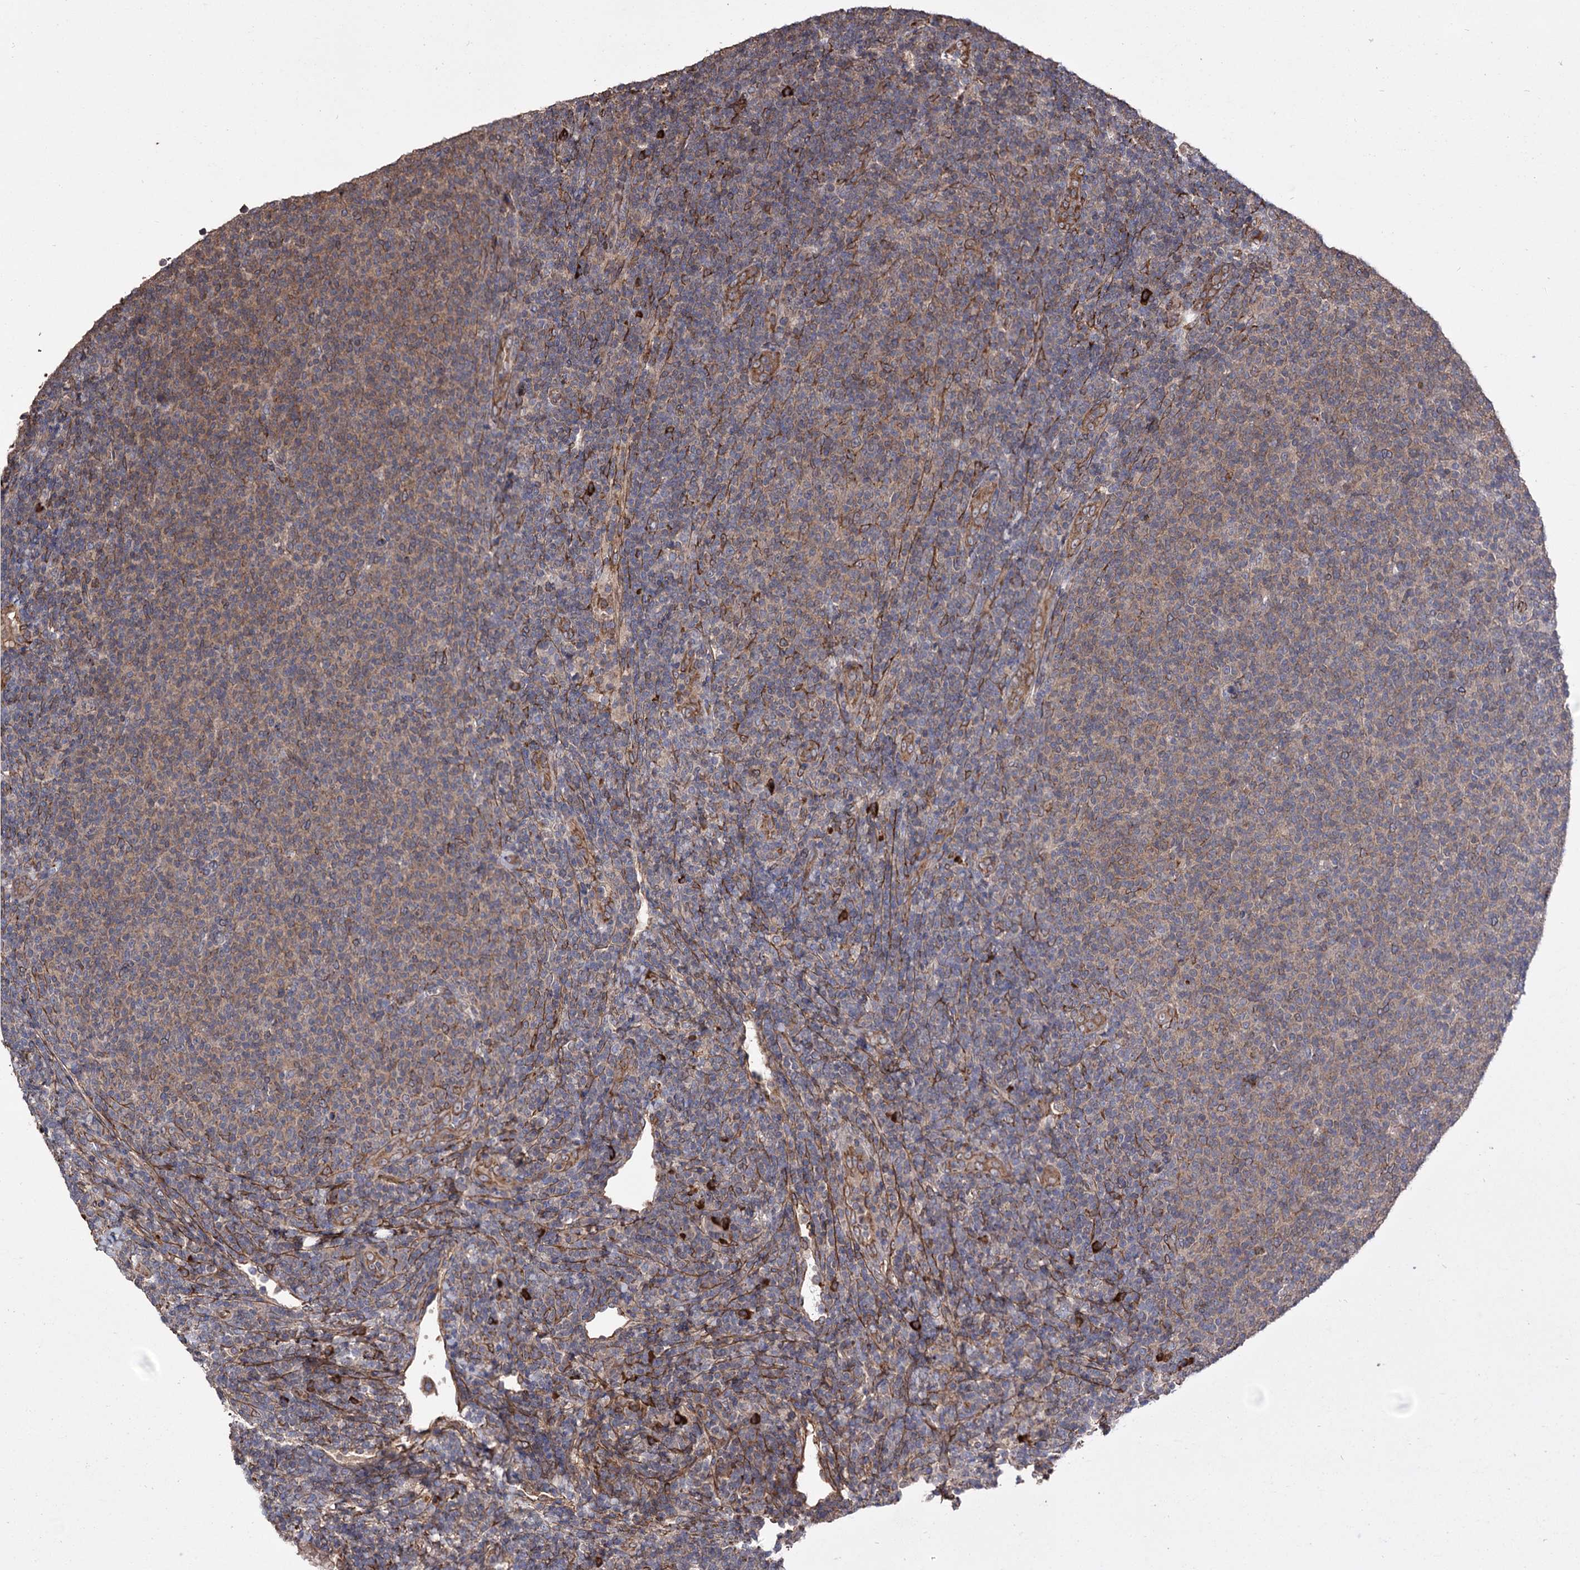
{"staining": {"intensity": "moderate", "quantity": "25%-75%", "location": "cytoplasmic/membranous"}, "tissue": "lymphoma", "cell_type": "Tumor cells", "image_type": "cancer", "snomed": [{"axis": "morphology", "description": "Malignant lymphoma, non-Hodgkin's type, Low grade"}, {"axis": "topography", "description": "Lymph node"}], "caption": "Moderate cytoplasmic/membranous positivity for a protein is present in approximately 25%-75% of tumor cells of lymphoma using IHC.", "gene": "CDAN1", "patient": {"sex": "male", "age": 66}}